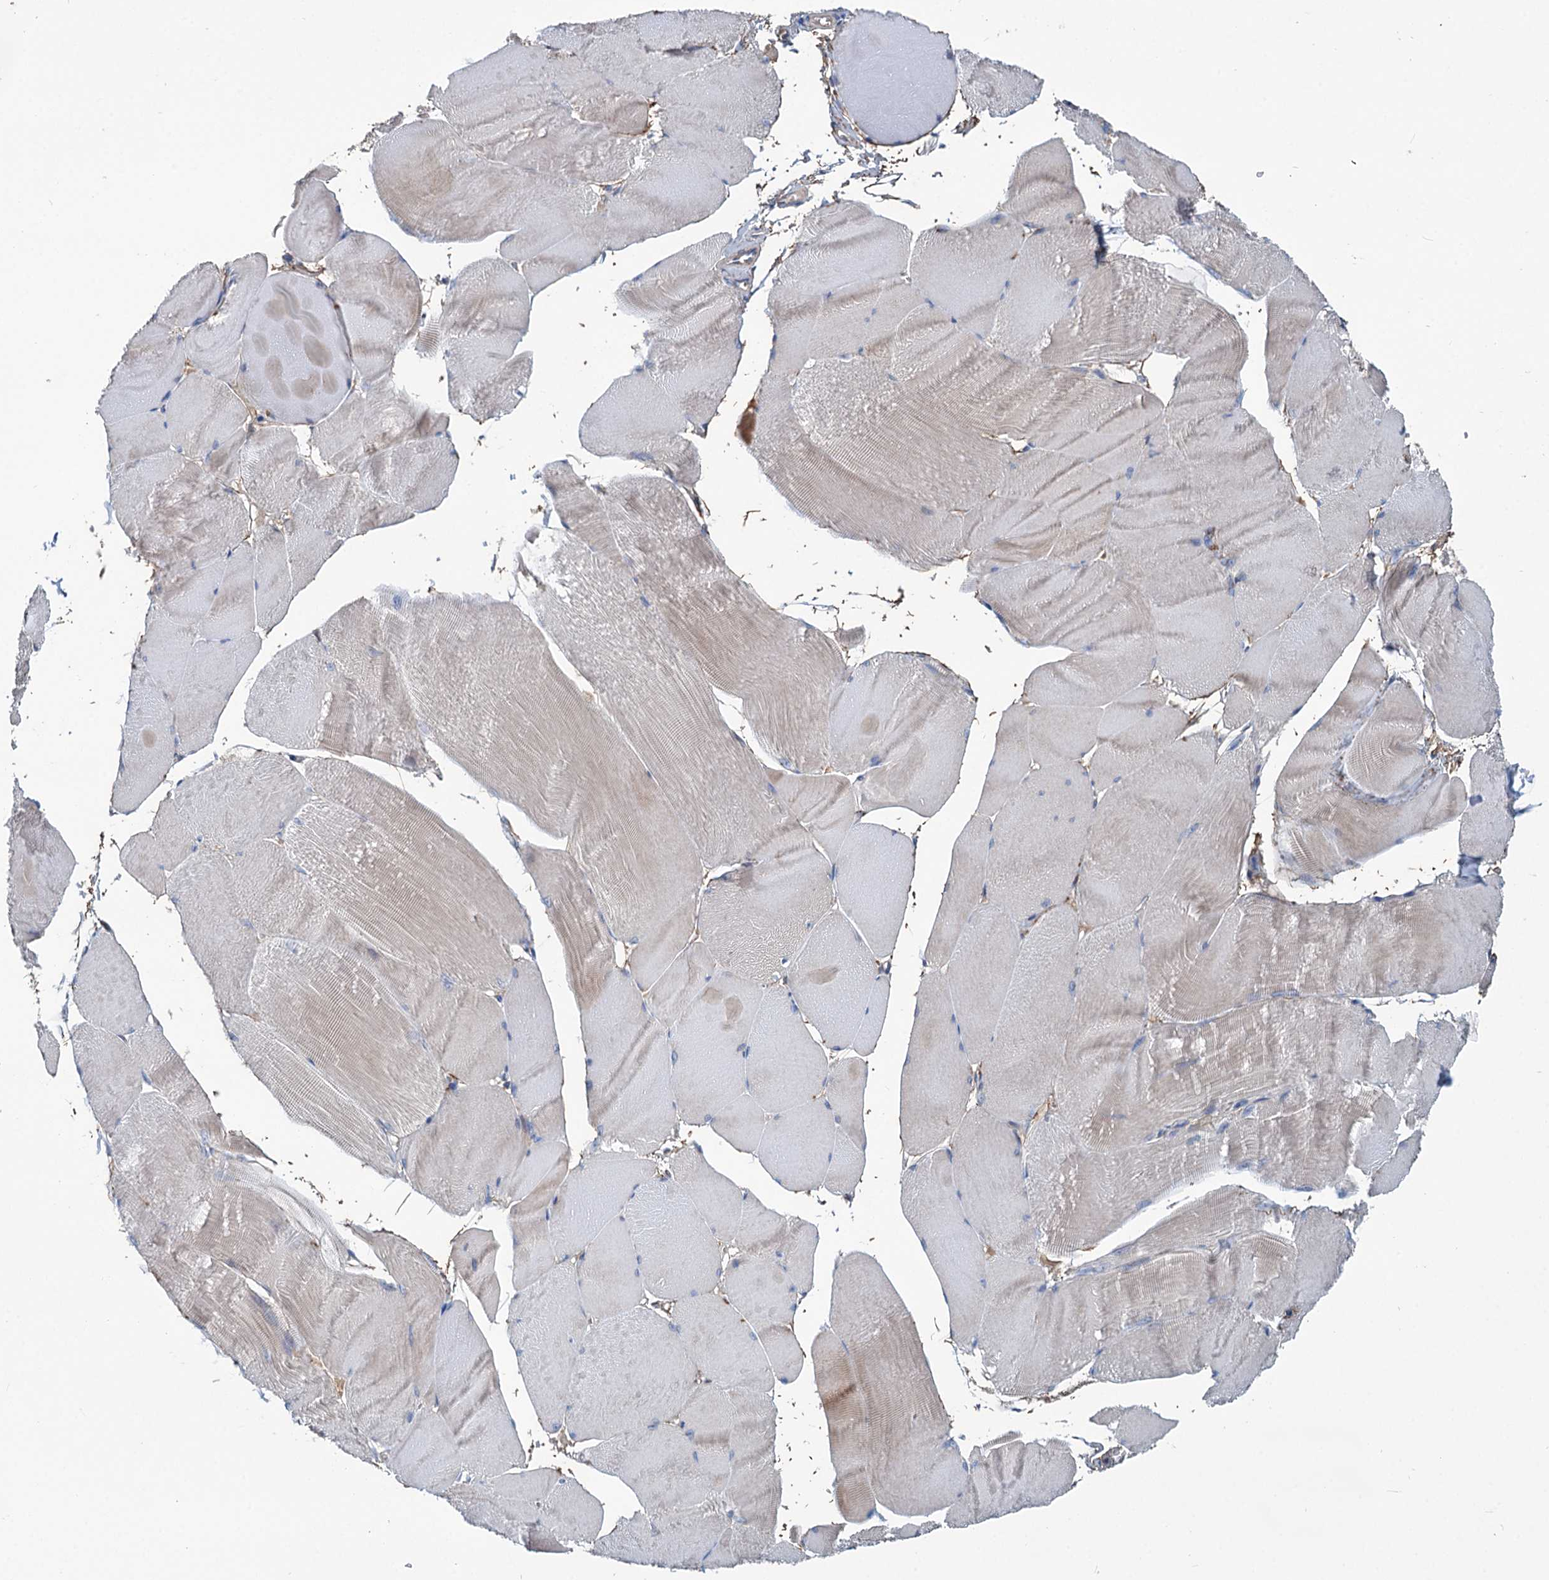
{"staining": {"intensity": "weak", "quantity": "25%-75%", "location": "cytoplasmic/membranous"}, "tissue": "skeletal muscle", "cell_type": "Myocytes", "image_type": "normal", "snomed": [{"axis": "morphology", "description": "Normal tissue, NOS"}, {"axis": "morphology", "description": "Basal cell carcinoma"}, {"axis": "topography", "description": "Skeletal muscle"}], "caption": "Weak cytoplasmic/membranous staining is appreciated in approximately 25%-75% of myocytes in normal skeletal muscle. (Stains: DAB (3,3'-diaminobenzidine) in brown, nuclei in blue, Microscopy: brightfield microscopy at high magnification).", "gene": "URAD", "patient": {"sex": "female", "age": 64}}